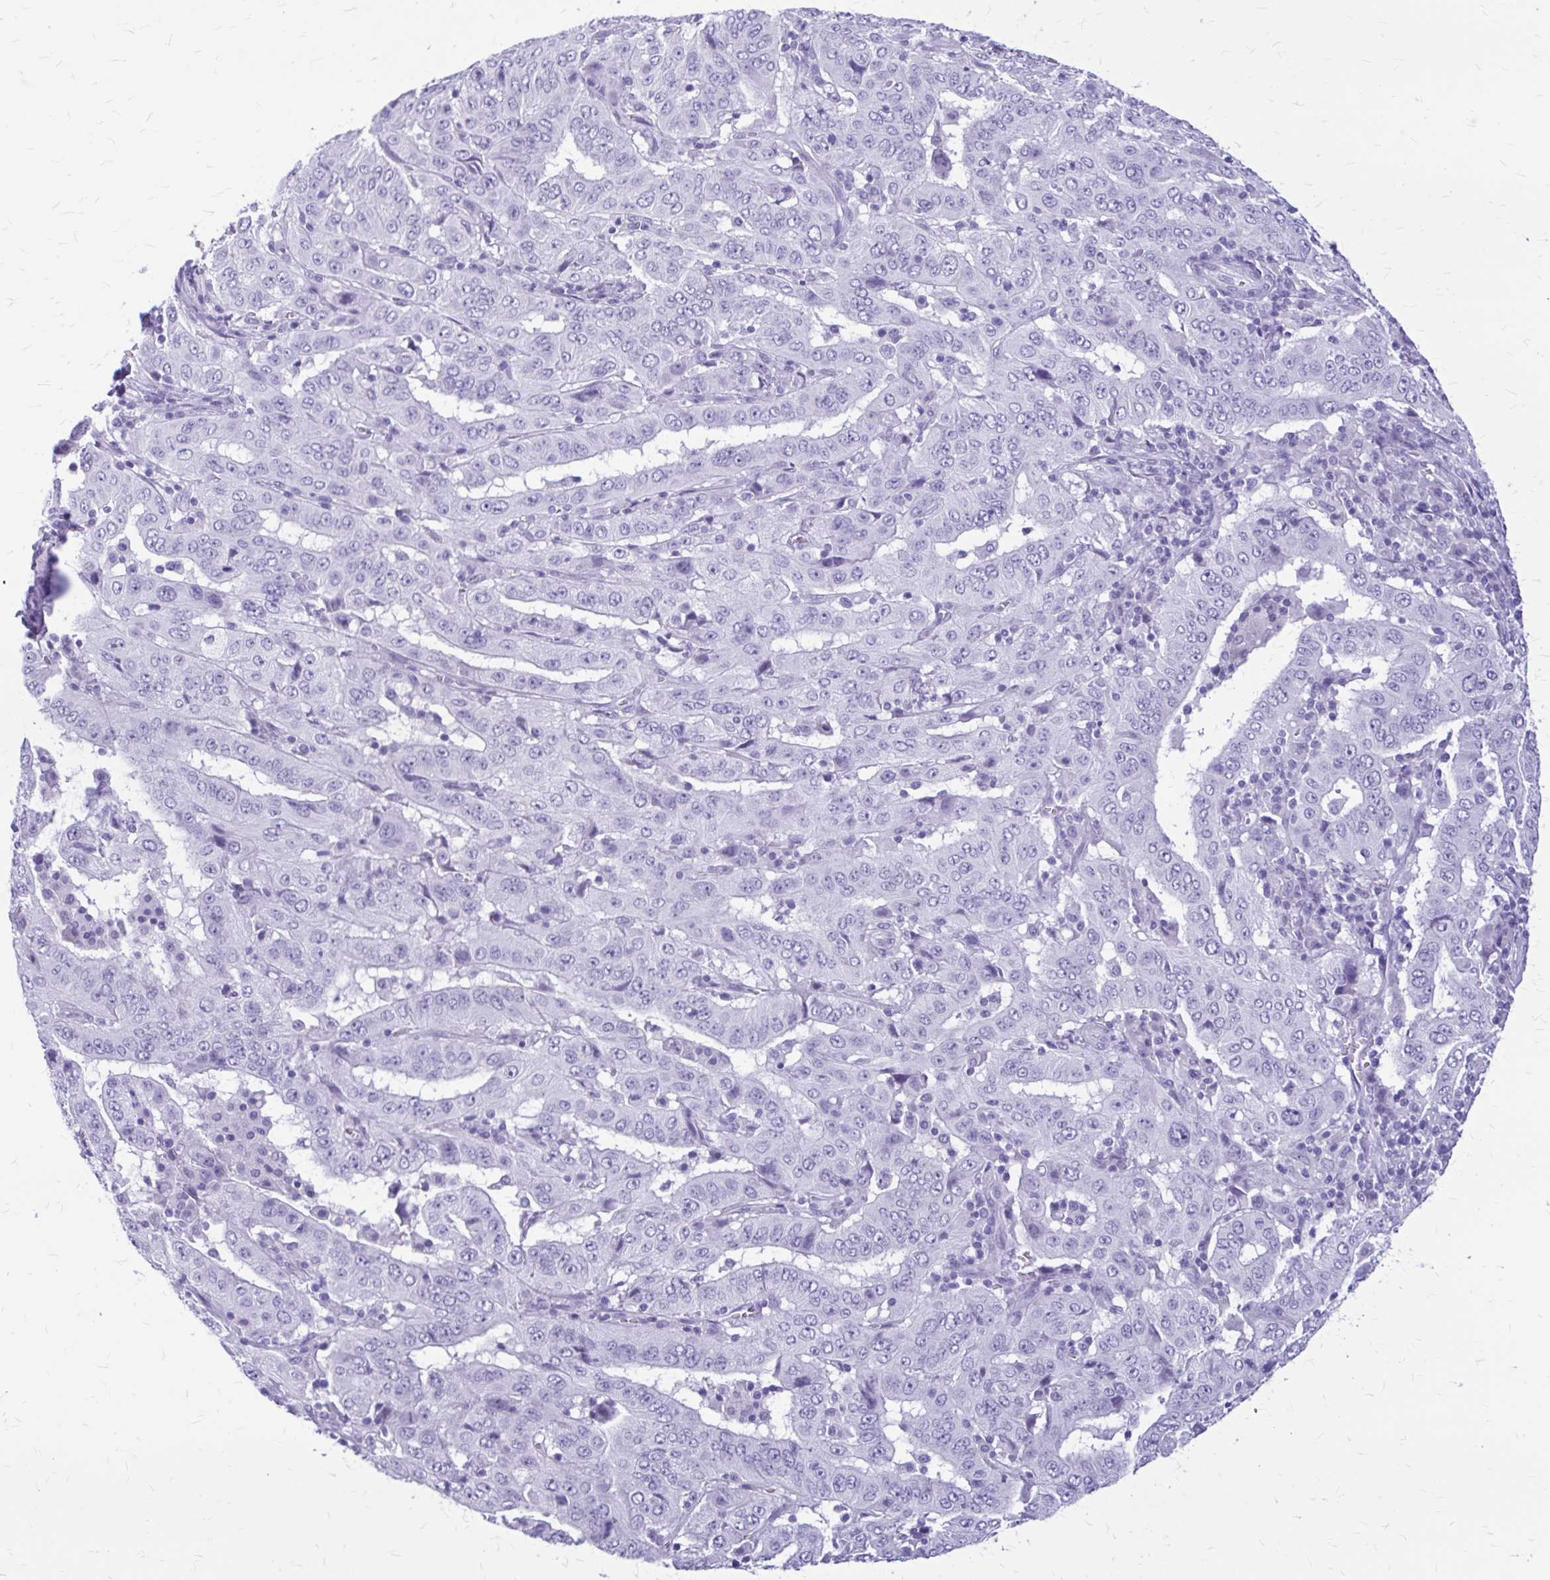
{"staining": {"intensity": "negative", "quantity": "none", "location": "none"}, "tissue": "pancreatic cancer", "cell_type": "Tumor cells", "image_type": "cancer", "snomed": [{"axis": "morphology", "description": "Adenocarcinoma, NOS"}, {"axis": "topography", "description": "Pancreas"}], "caption": "This is an immunohistochemistry photomicrograph of human pancreatic cancer. There is no positivity in tumor cells.", "gene": "KLHDC7A", "patient": {"sex": "male", "age": 63}}